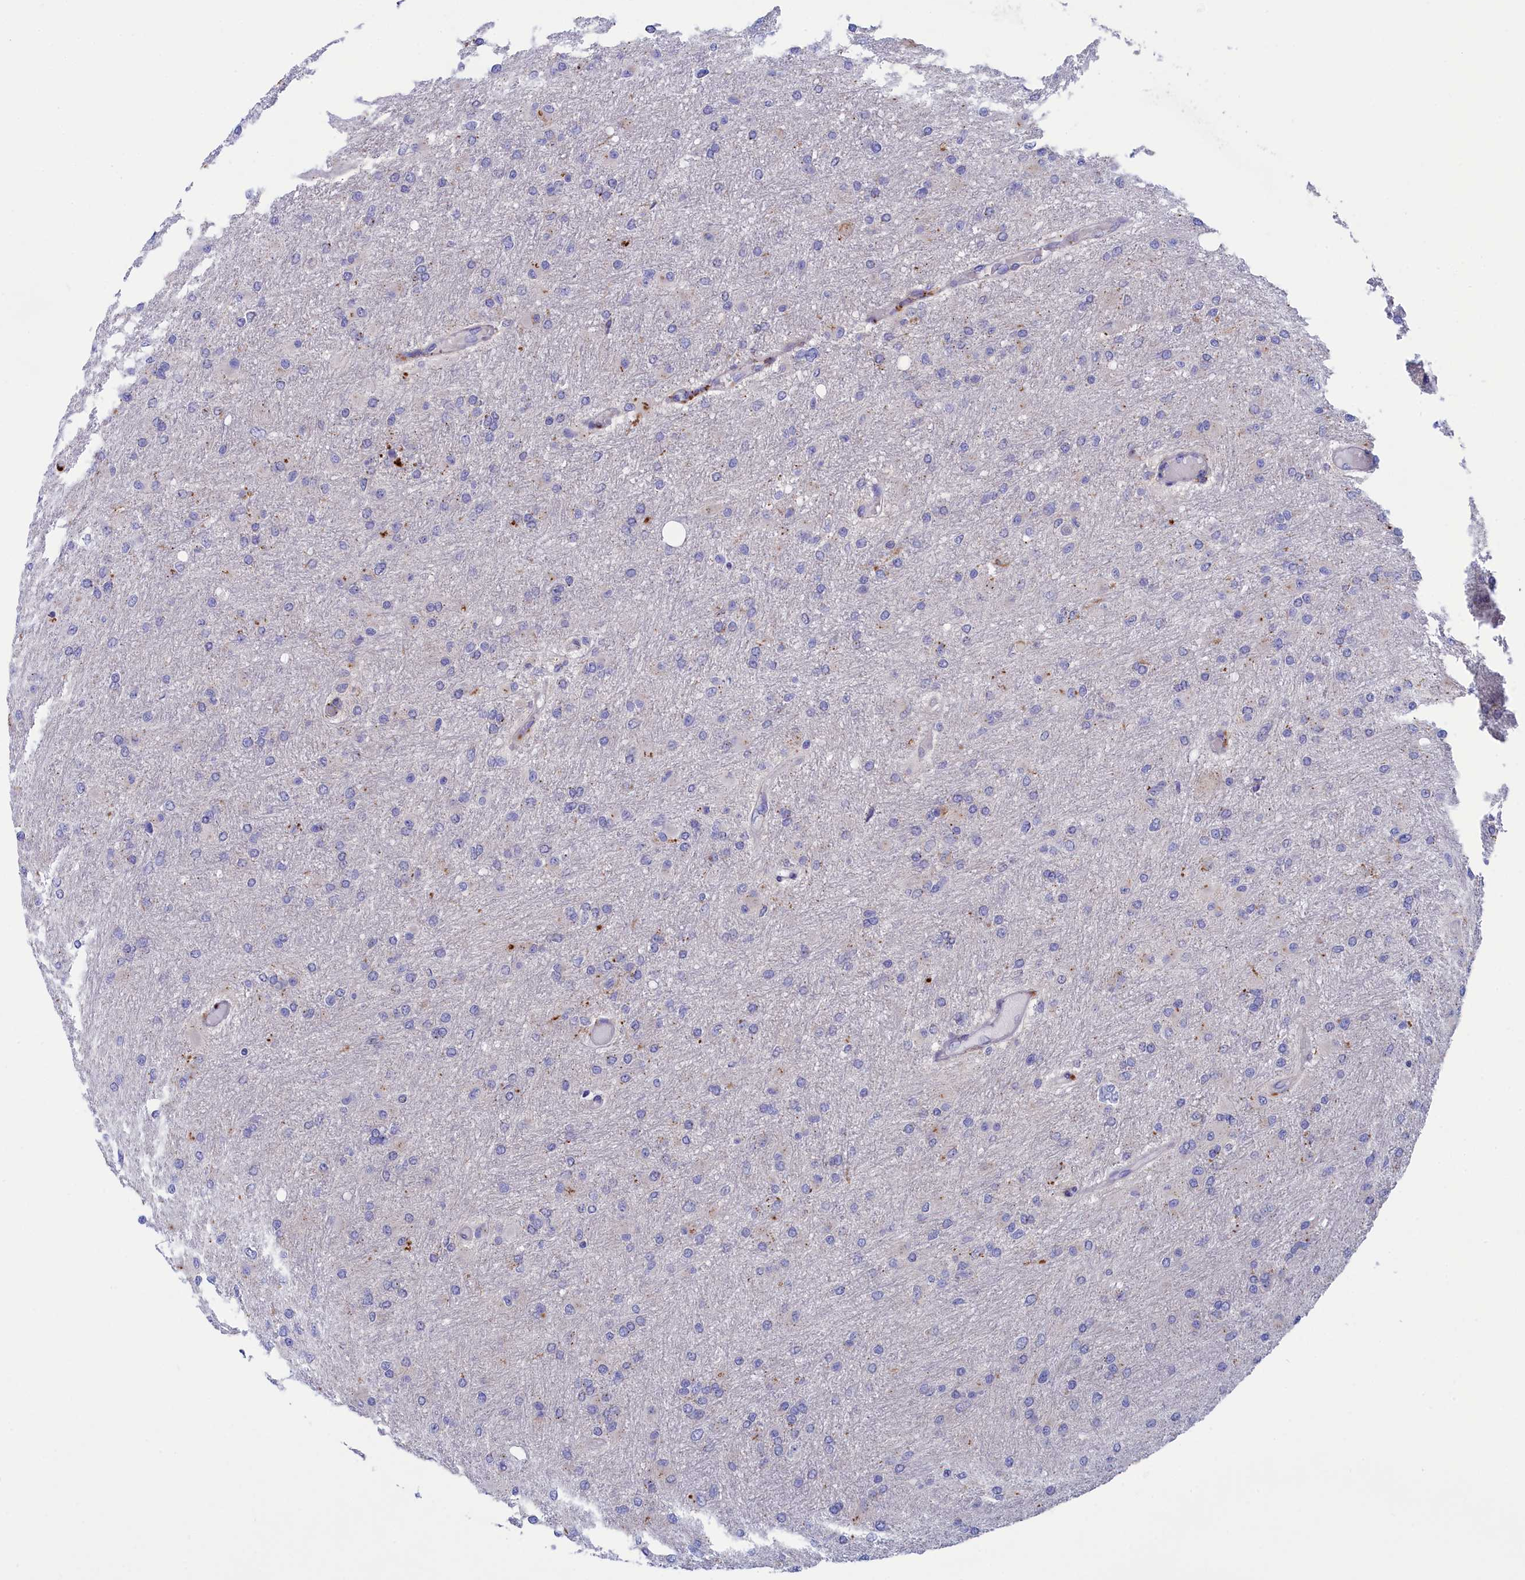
{"staining": {"intensity": "negative", "quantity": "none", "location": "none"}, "tissue": "glioma", "cell_type": "Tumor cells", "image_type": "cancer", "snomed": [{"axis": "morphology", "description": "Glioma, malignant, High grade"}, {"axis": "topography", "description": "Cerebral cortex"}], "caption": "Immunohistochemistry (IHC) histopathology image of human malignant high-grade glioma stained for a protein (brown), which exhibits no positivity in tumor cells. (DAB (3,3'-diaminobenzidine) immunohistochemistry (IHC) visualized using brightfield microscopy, high magnification).", "gene": "WDR6", "patient": {"sex": "female", "age": 36}}